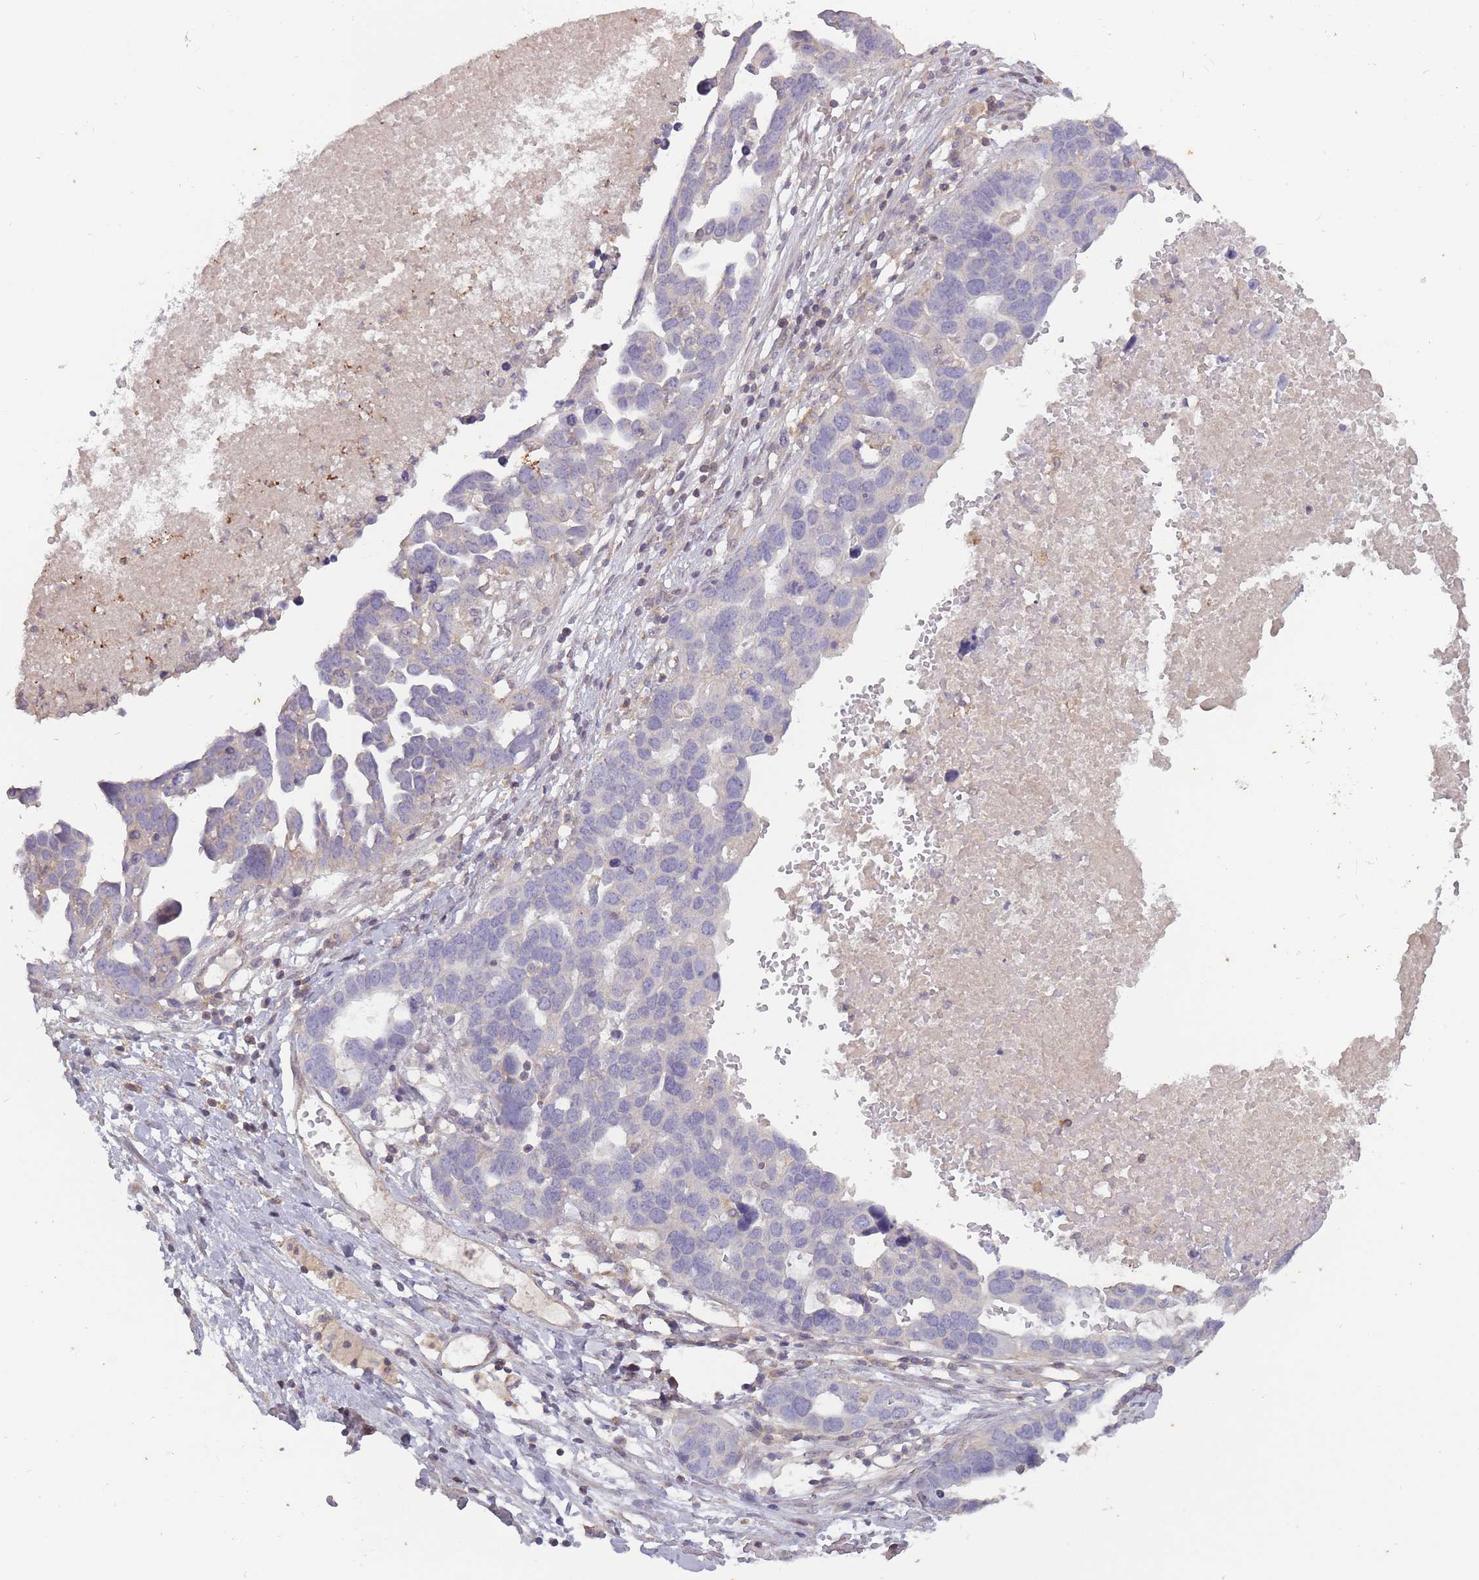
{"staining": {"intensity": "negative", "quantity": "none", "location": "none"}, "tissue": "ovarian cancer", "cell_type": "Tumor cells", "image_type": "cancer", "snomed": [{"axis": "morphology", "description": "Cystadenocarcinoma, serous, NOS"}, {"axis": "topography", "description": "Ovary"}], "caption": "Immunohistochemical staining of serous cystadenocarcinoma (ovarian) reveals no significant staining in tumor cells.", "gene": "TET3", "patient": {"sex": "female", "age": 54}}